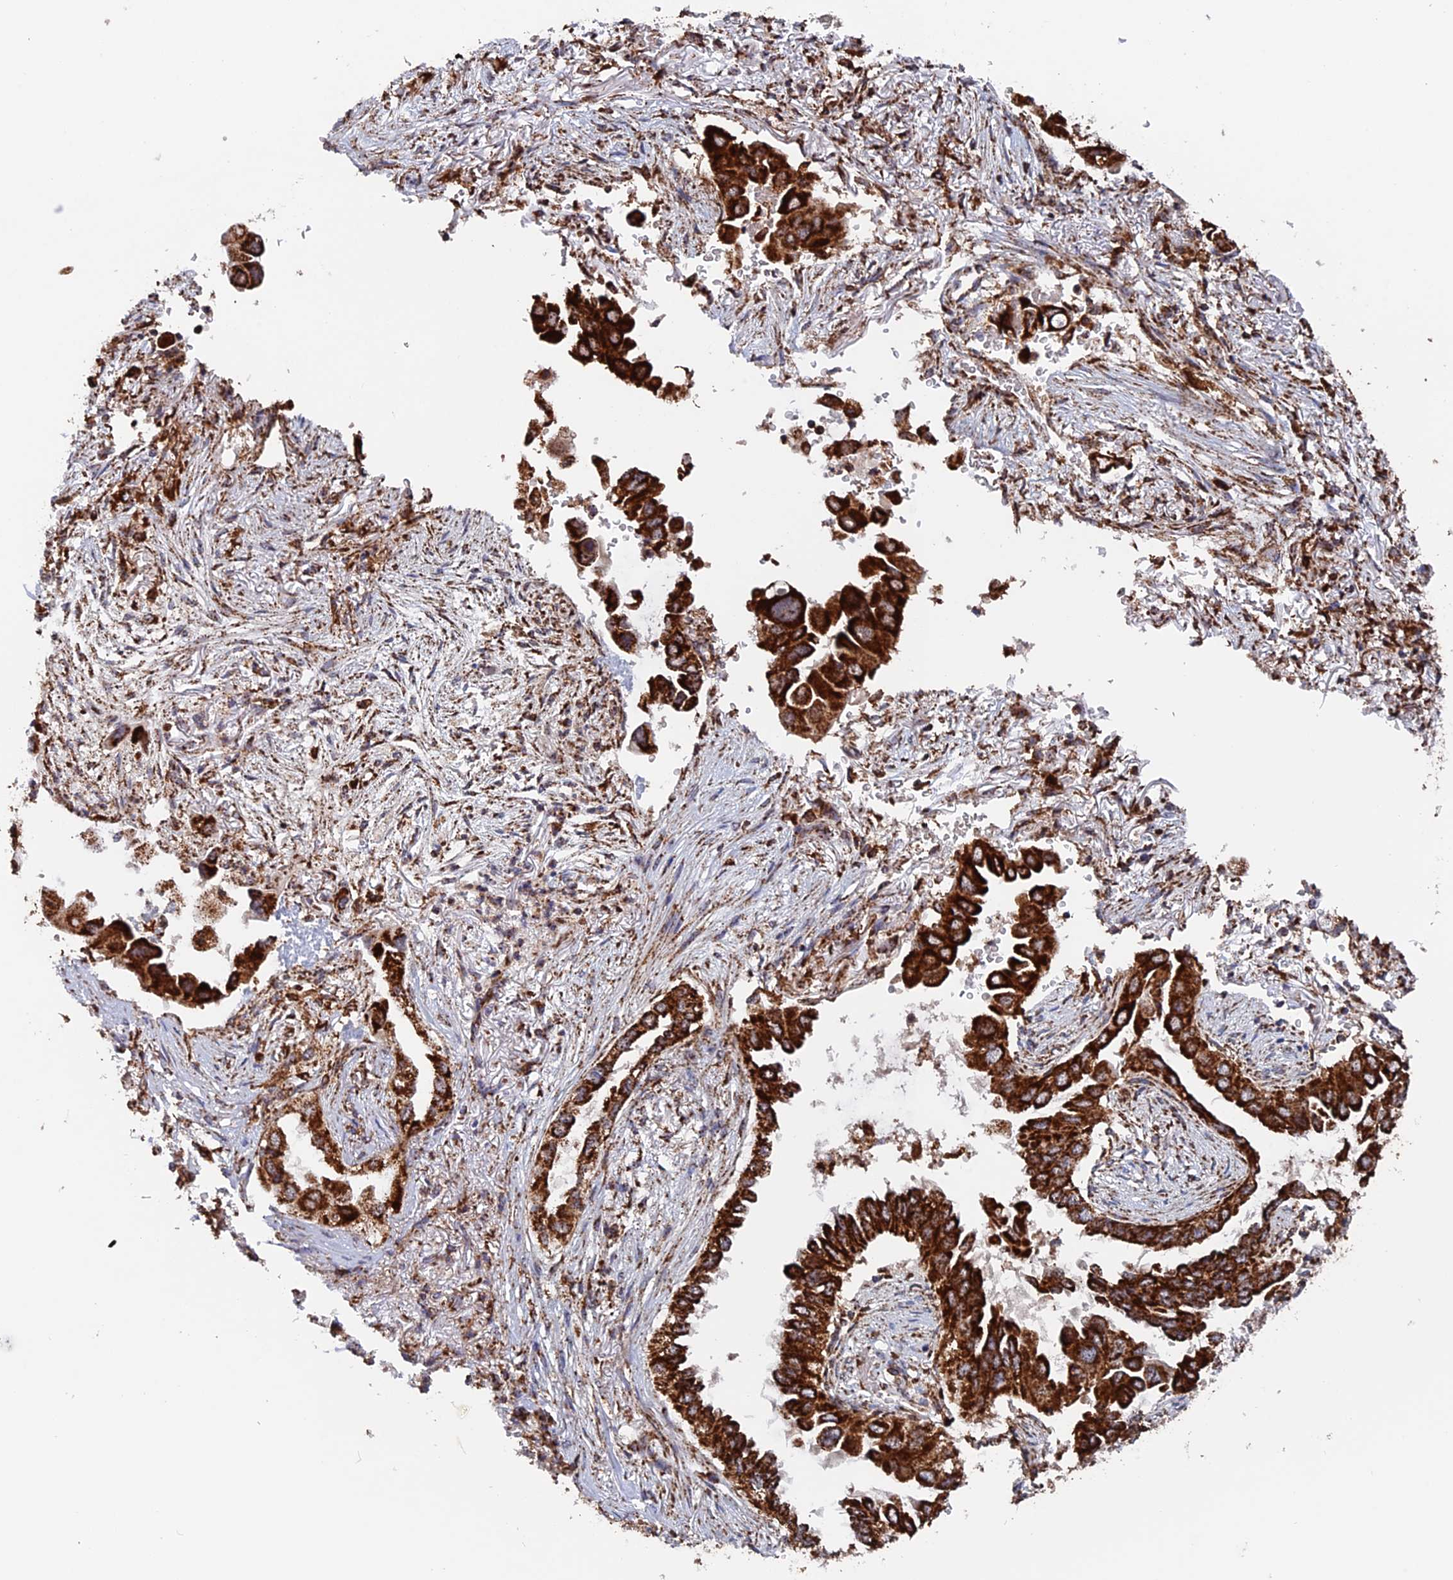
{"staining": {"intensity": "strong", "quantity": ">75%", "location": "cytoplasmic/membranous"}, "tissue": "lung cancer", "cell_type": "Tumor cells", "image_type": "cancer", "snomed": [{"axis": "morphology", "description": "Adenocarcinoma, NOS"}, {"axis": "topography", "description": "Lung"}], "caption": "Lung cancer (adenocarcinoma) stained with IHC demonstrates strong cytoplasmic/membranous expression in approximately >75% of tumor cells. The staining is performed using DAB (3,3'-diaminobenzidine) brown chromogen to label protein expression. The nuclei are counter-stained blue using hematoxylin.", "gene": "DTYMK", "patient": {"sex": "female", "age": 76}}